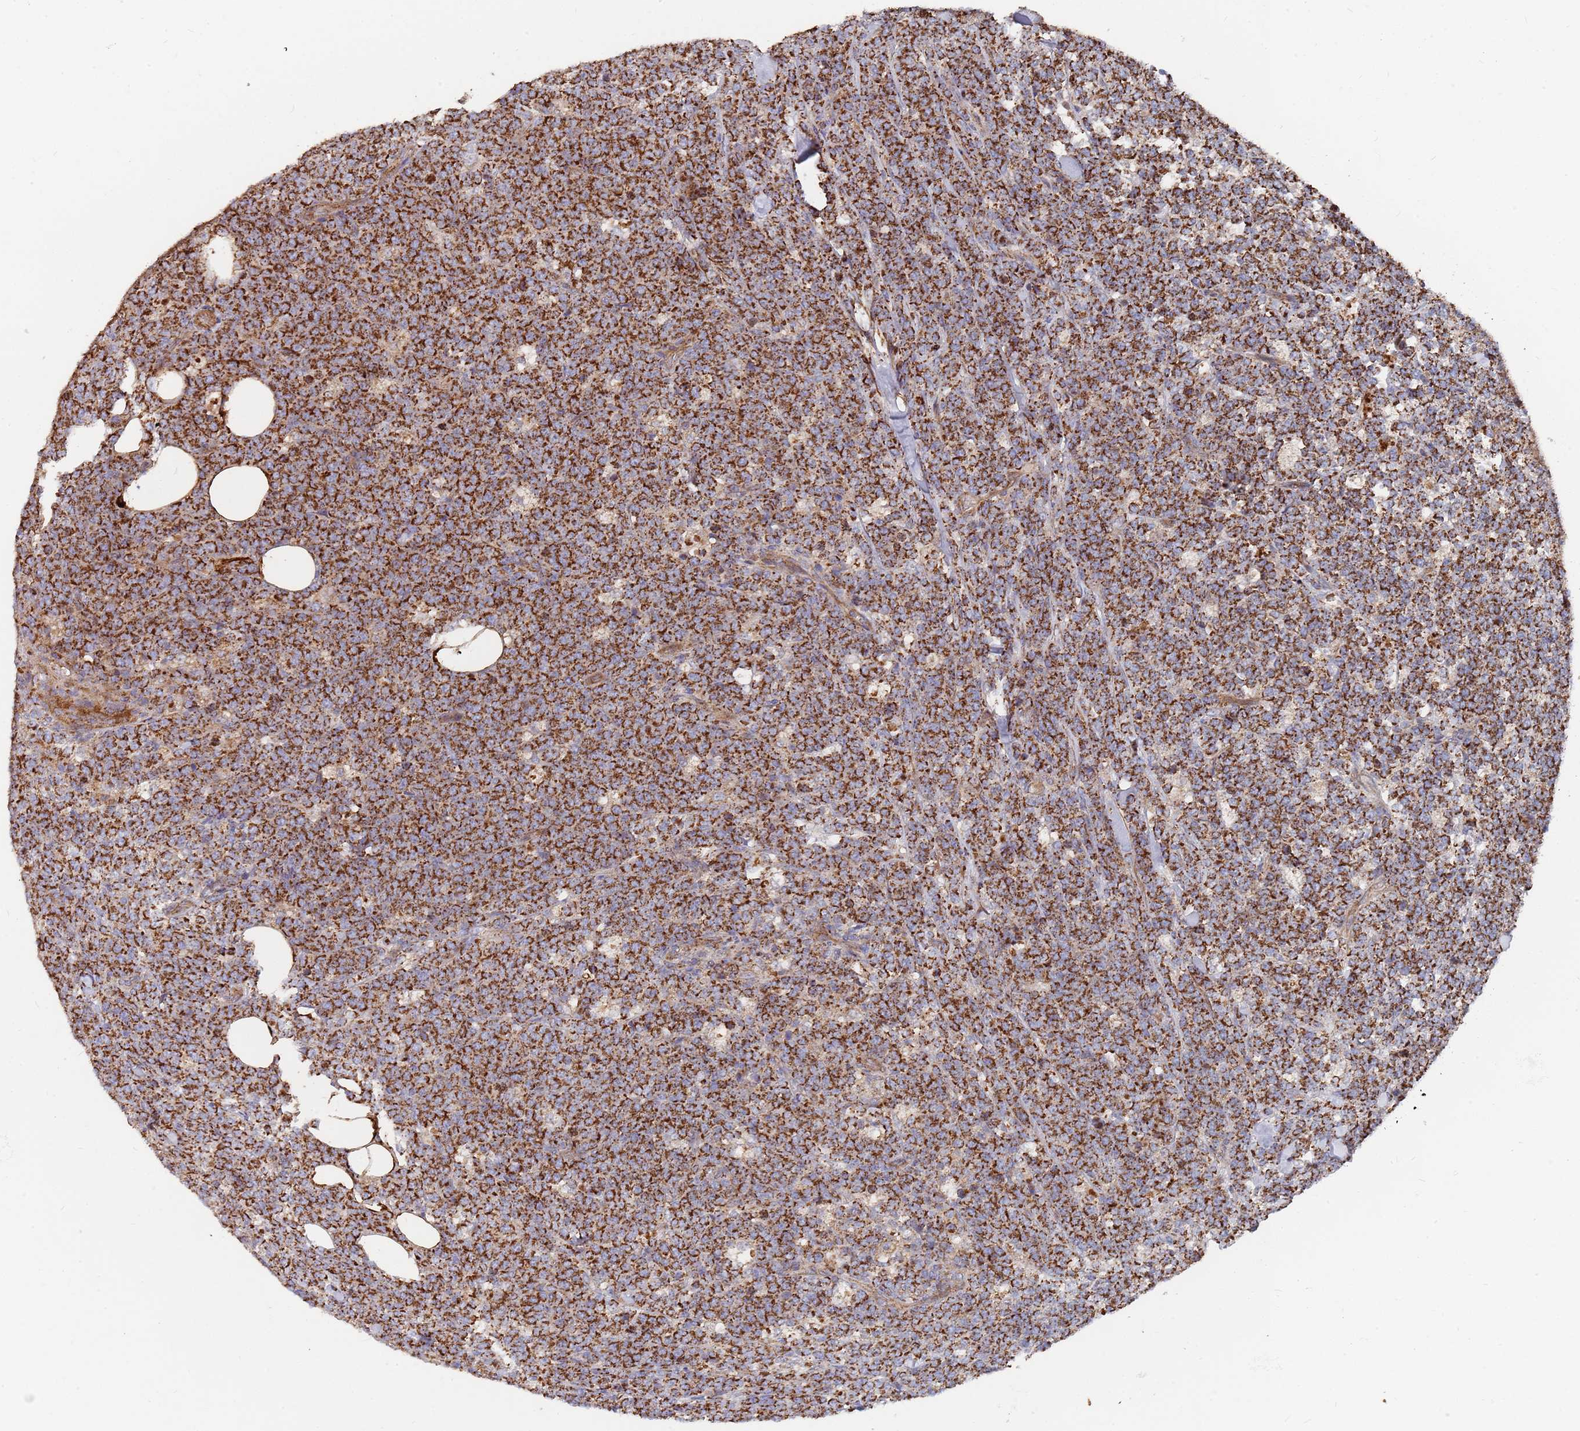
{"staining": {"intensity": "strong", "quantity": ">75%", "location": "cytoplasmic/membranous"}, "tissue": "lymphoma", "cell_type": "Tumor cells", "image_type": "cancer", "snomed": [{"axis": "morphology", "description": "Malignant lymphoma, non-Hodgkin's type, High grade"}, {"axis": "topography", "description": "Small intestine"}], "caption": "The immunohistochemical stain labels strong cytoplasmic/membranous staining in tumor cells of high-grade malignant lymphoma, non-Hodgkin's type tissue. The staining is performed using DAB (3,3'-diaminobenzidine) brown chromogen to label protein expression. The nuclei are counter-stained blue using hematoxylin.", "gene": "WDFY3", "patient": {"sex": "male", "age": 8}}